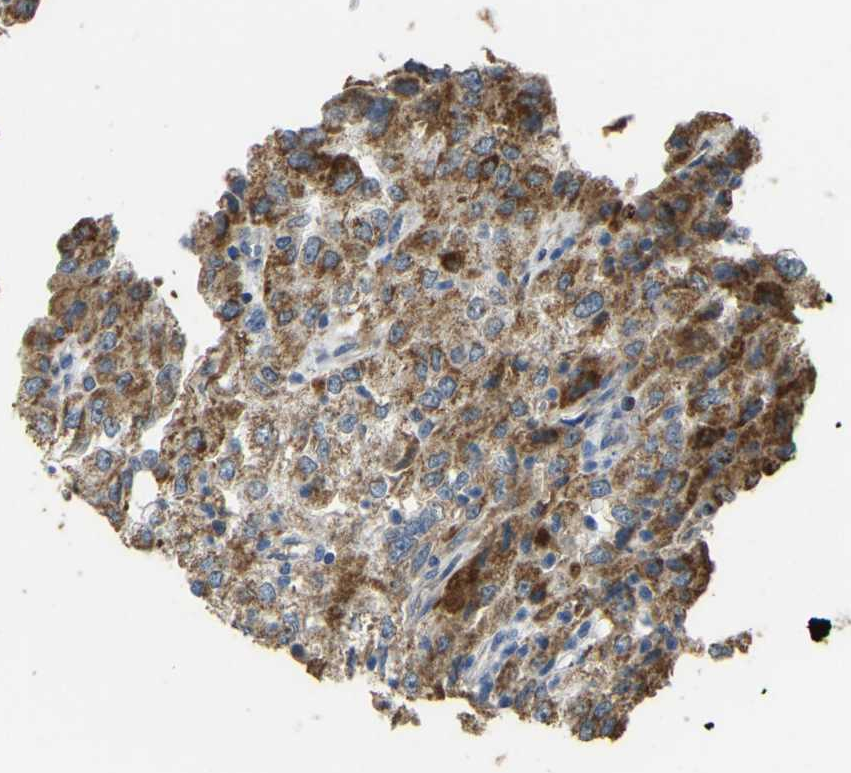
{"staining": {"intensity": "moderate", "quantity": ">75%", "location": "cytoplasmic/membranous"}, "tissue": "renal cancer", "cell_type": "Tumor cells", "image_type": "cancer", "snomed": [{"axis": "morphology", "description": "Adenocarcinoma, NOS"}, {"axis": "topography", "description": "Kidney"}], "caption": "Human renal adenocarcinoma stained for a protein (brown) reveals moderate cytoplasmic/membranous positive positivity in about >75% of tumor cells.", "gene": "ZNF200", "patient": {"sex": "female", "age": 54}}